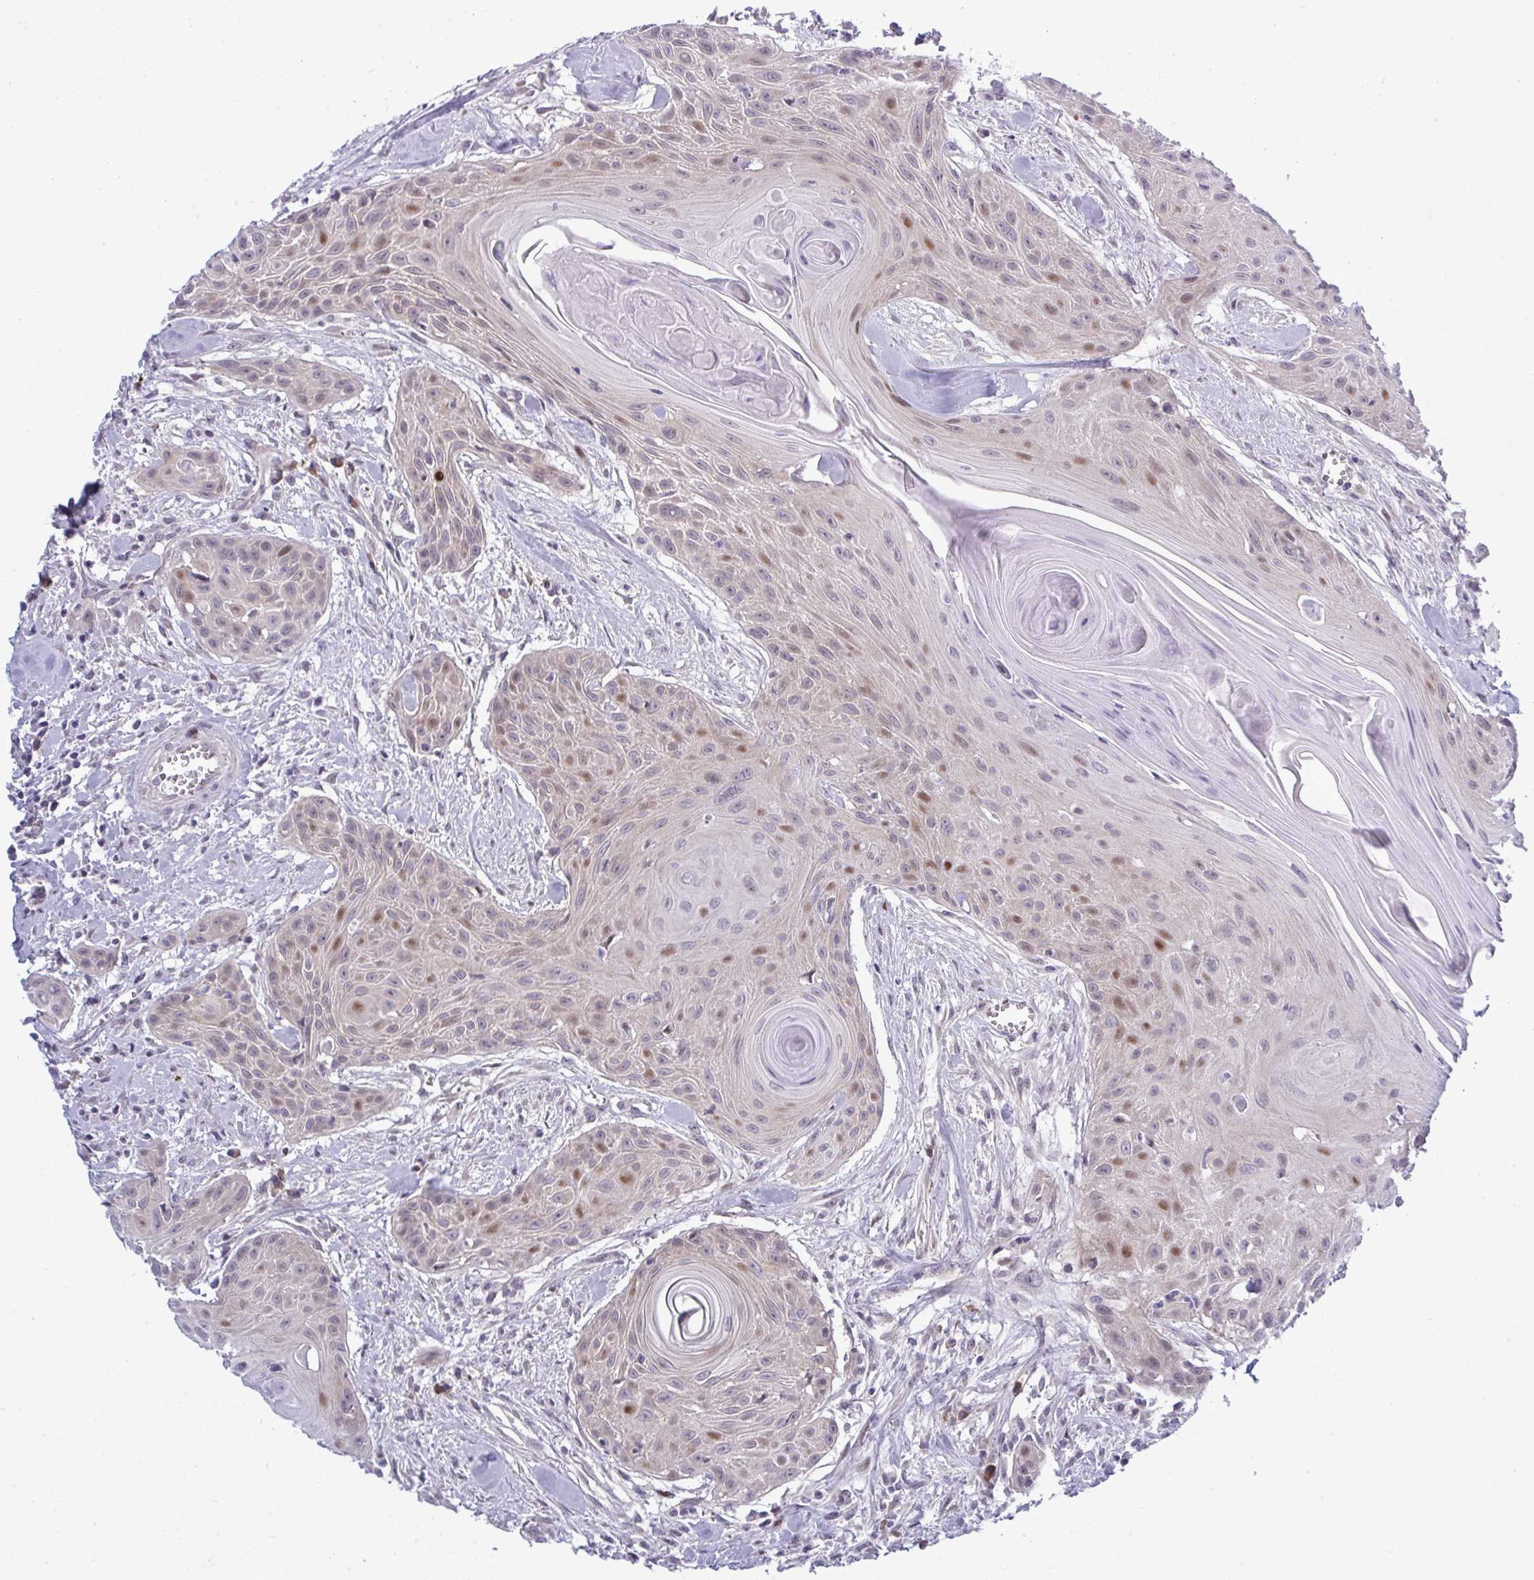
{"staining": {"intensity": "moderate", "quantity": "<25%", "location": "nuclear"}, "tissue": "head and neck cancer", "cell_type": "Tumor cells", "image_type": "cancer", "snomed": [{"axis": "morphology", "description": "Squamous cell carcinoma, NOS"}, {"axis": "topography", "description": "Lymph node"}, {"axis": "topography", "description": "Salivary gland"}, {"axis": "topography", "description": "Head-Neck"}], "caption": "There is low levels of moderate nuclear expression in tumor cells of head and neck squamous cell carcinoma, as demonstrated by immunohistochemical staining (brown color).", "gene": "TAB1", "patient": {"sex": "female", "age": 74}}